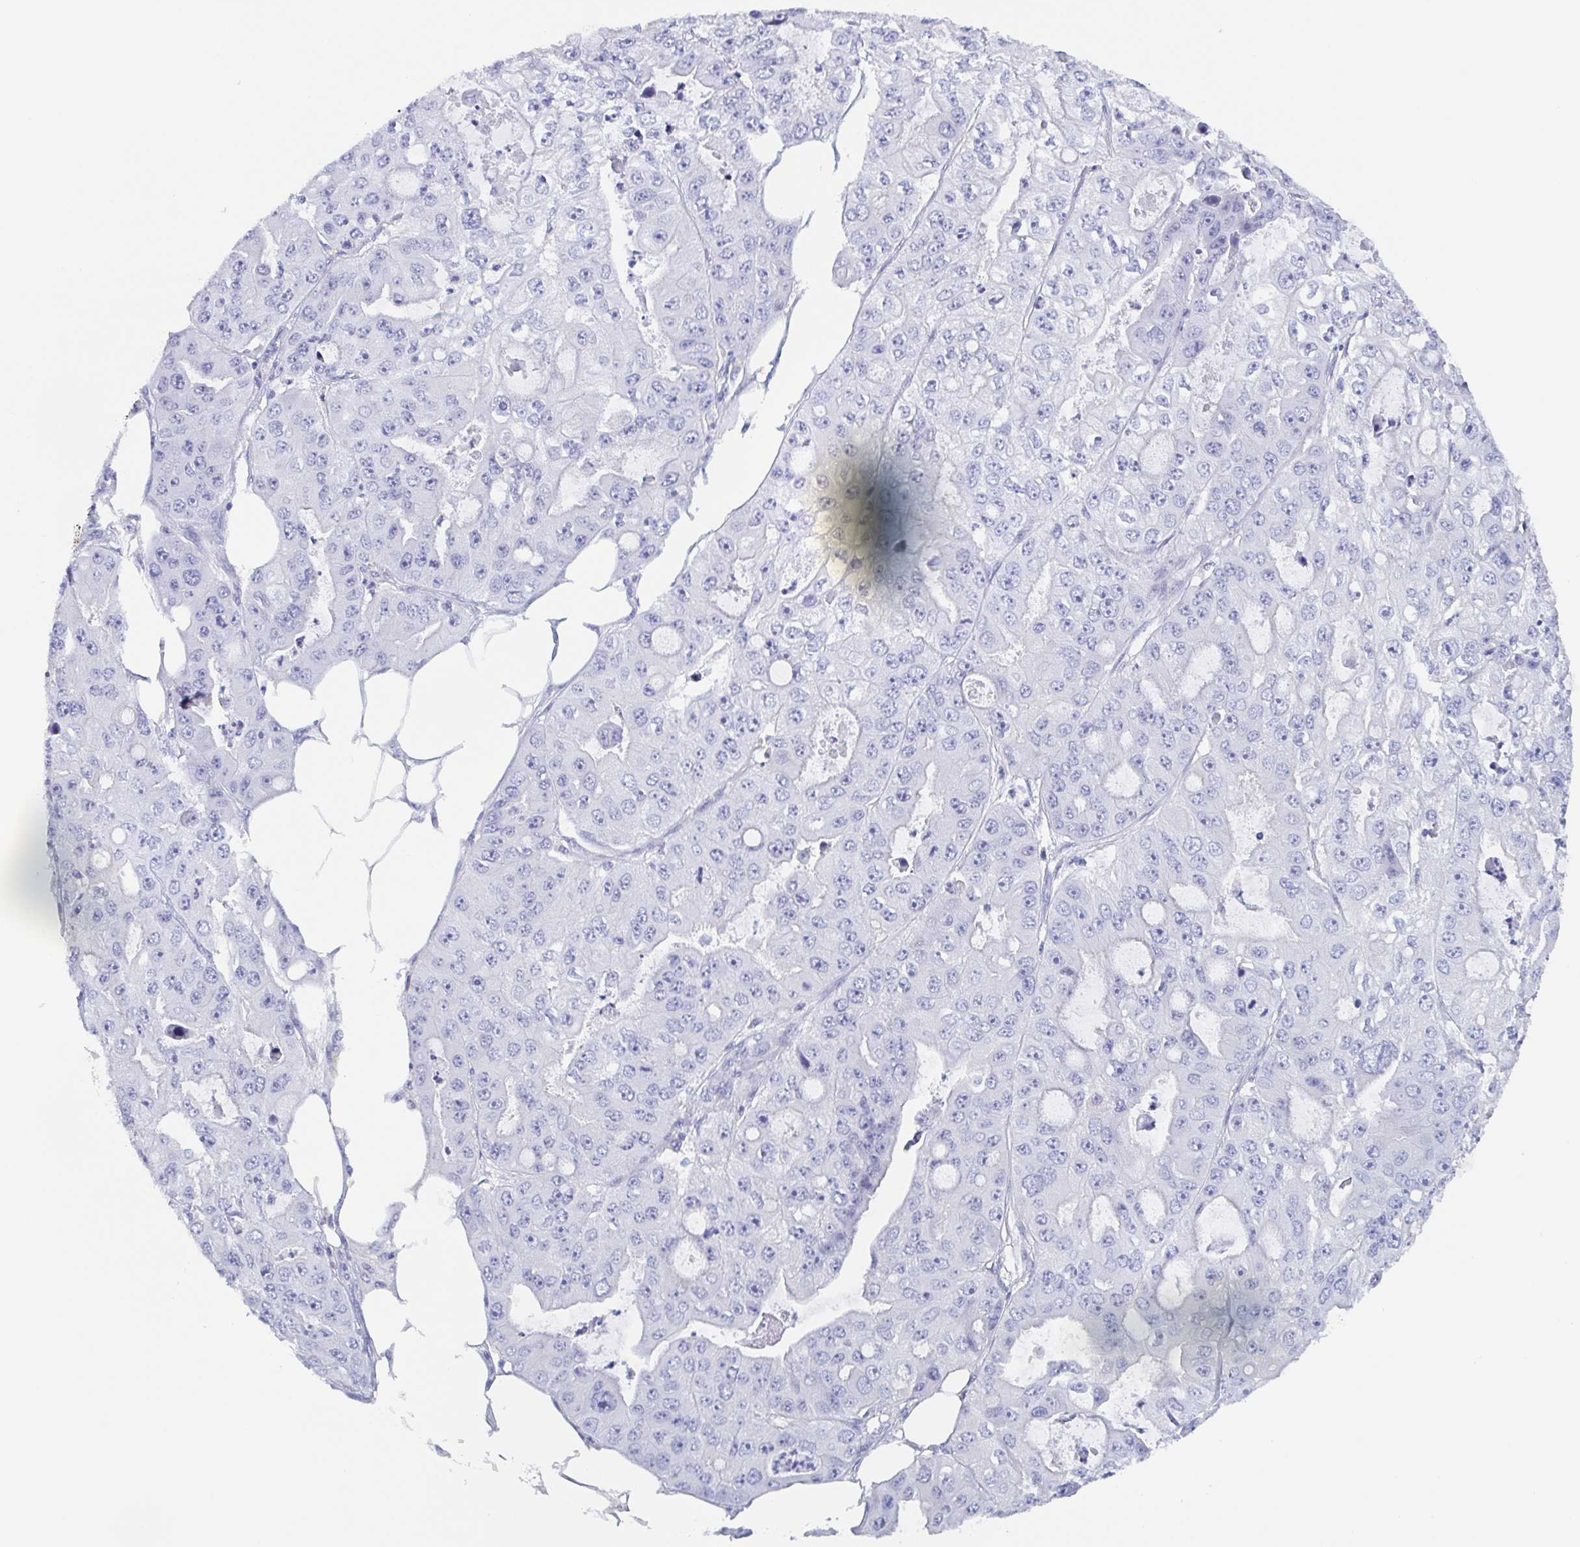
{"staining": {"intensity": "negative", "quantity": "none", "location": "none"}, "tissue": "ovarian cancer", "cell_type": "Tumor cells", "image_type": "cancer", "snomed": [{"axis": "morphology", "description": "Cystadenocarcinoma, serous, NOS"}, {"axis": "topography", "description": "Ovary"}], "caption": "Micrograph shows no protein positivity in tumor cells of serous cystadenocarcinoma (ovarian) tissue. (Stains: DAB immunohistochemistry (IHC) with hematoxylin counter stain, Microscopy: brightfield microscopy at high magnification).", "gene": "TAGLN3", "patient": {"sex": "female", "age": 56}}